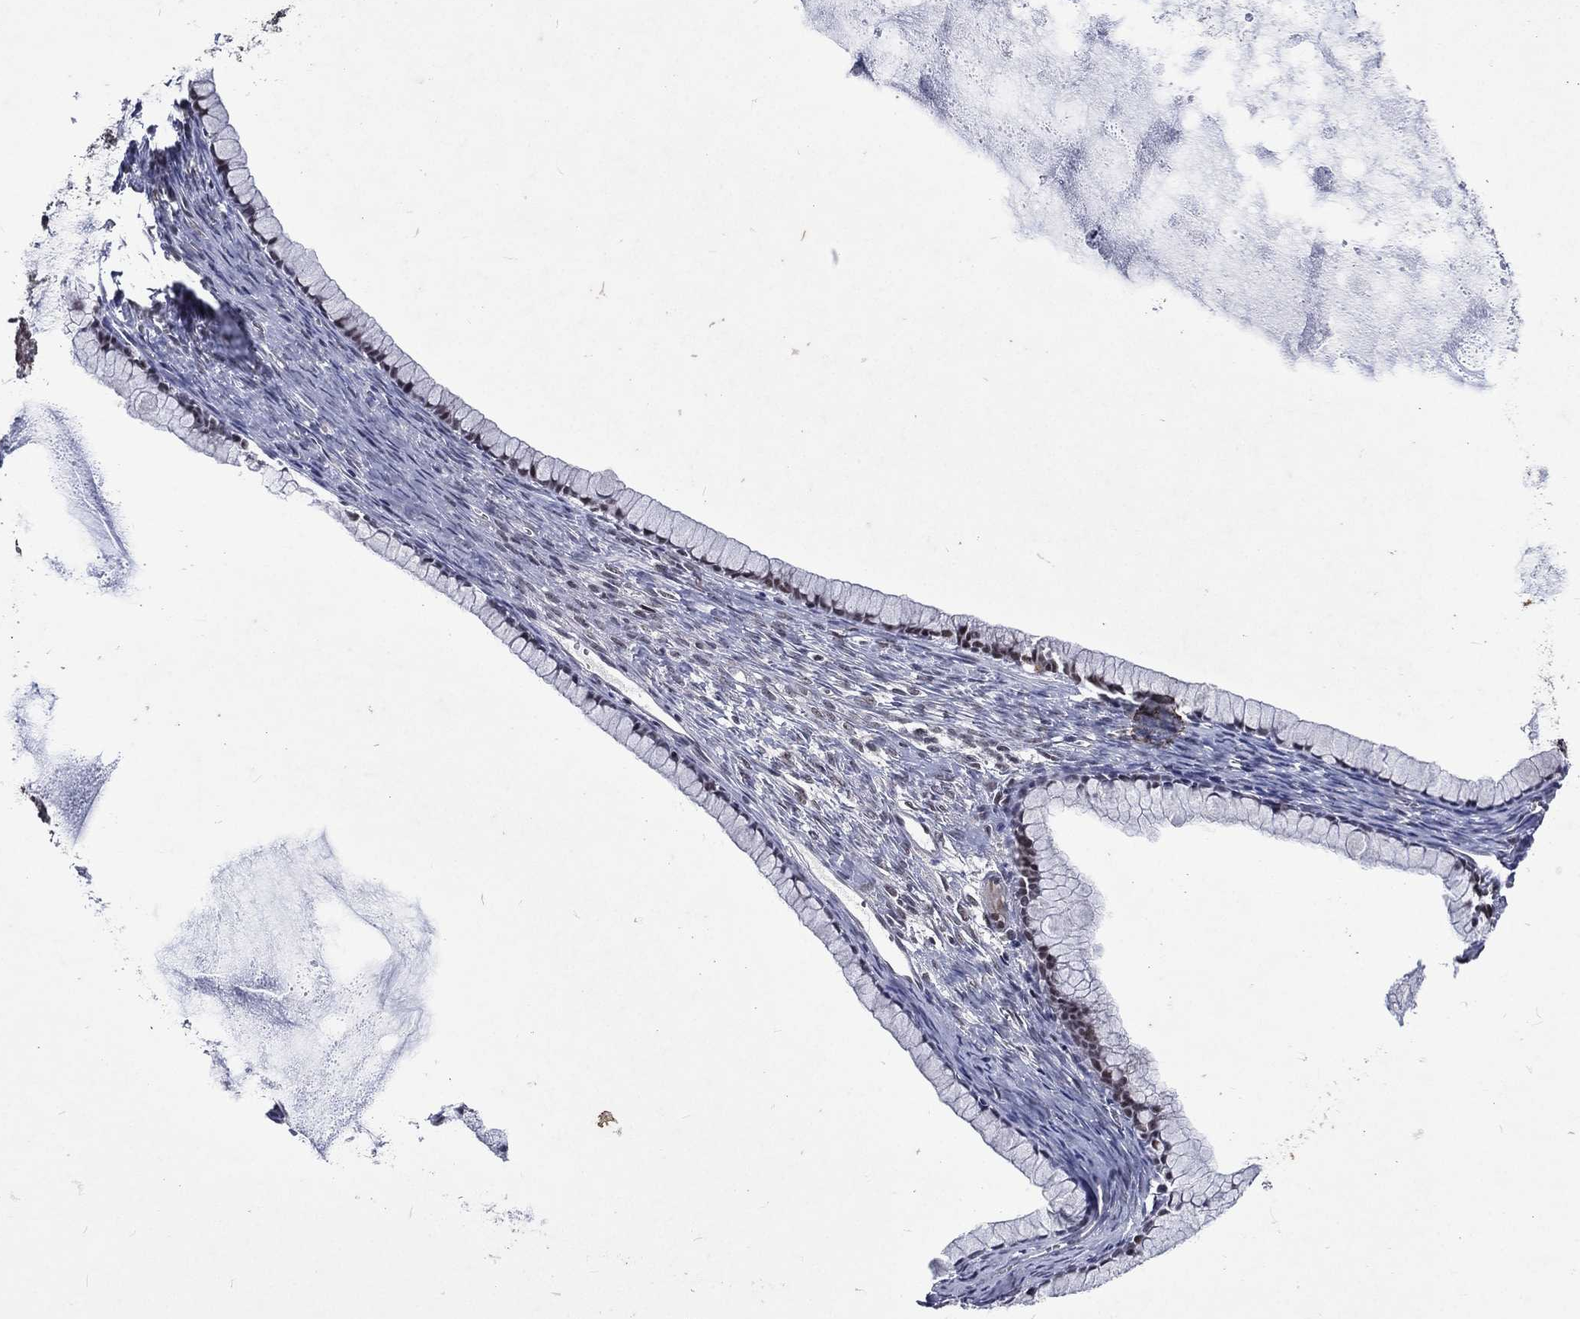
{"staining": {"intensity": "moderate", "quantity": "<25%", "location": "nuclear"}, "tissue": "ovarian cancer", "cell_type": "Tumor cells", "image_type": "cancer", "snomed": [{"axis": "morphology", "description": "Cystadenocarcinoma, mucinous, NOS"}, {"axis": "topography", "description": "Ovary"}], "caption": "IHC histopathology image of neoplastic tissue: human ovarian cancer (mucinous cystadenocarcinoma) stained using immunohistochemistry displays low levels of moderate protein expression localized specifically in the nuclear of tumor cells, appearing as a nuclear brown color.", "gene": "DMAP1", "patient": {"sex": "female", "age": 41}}